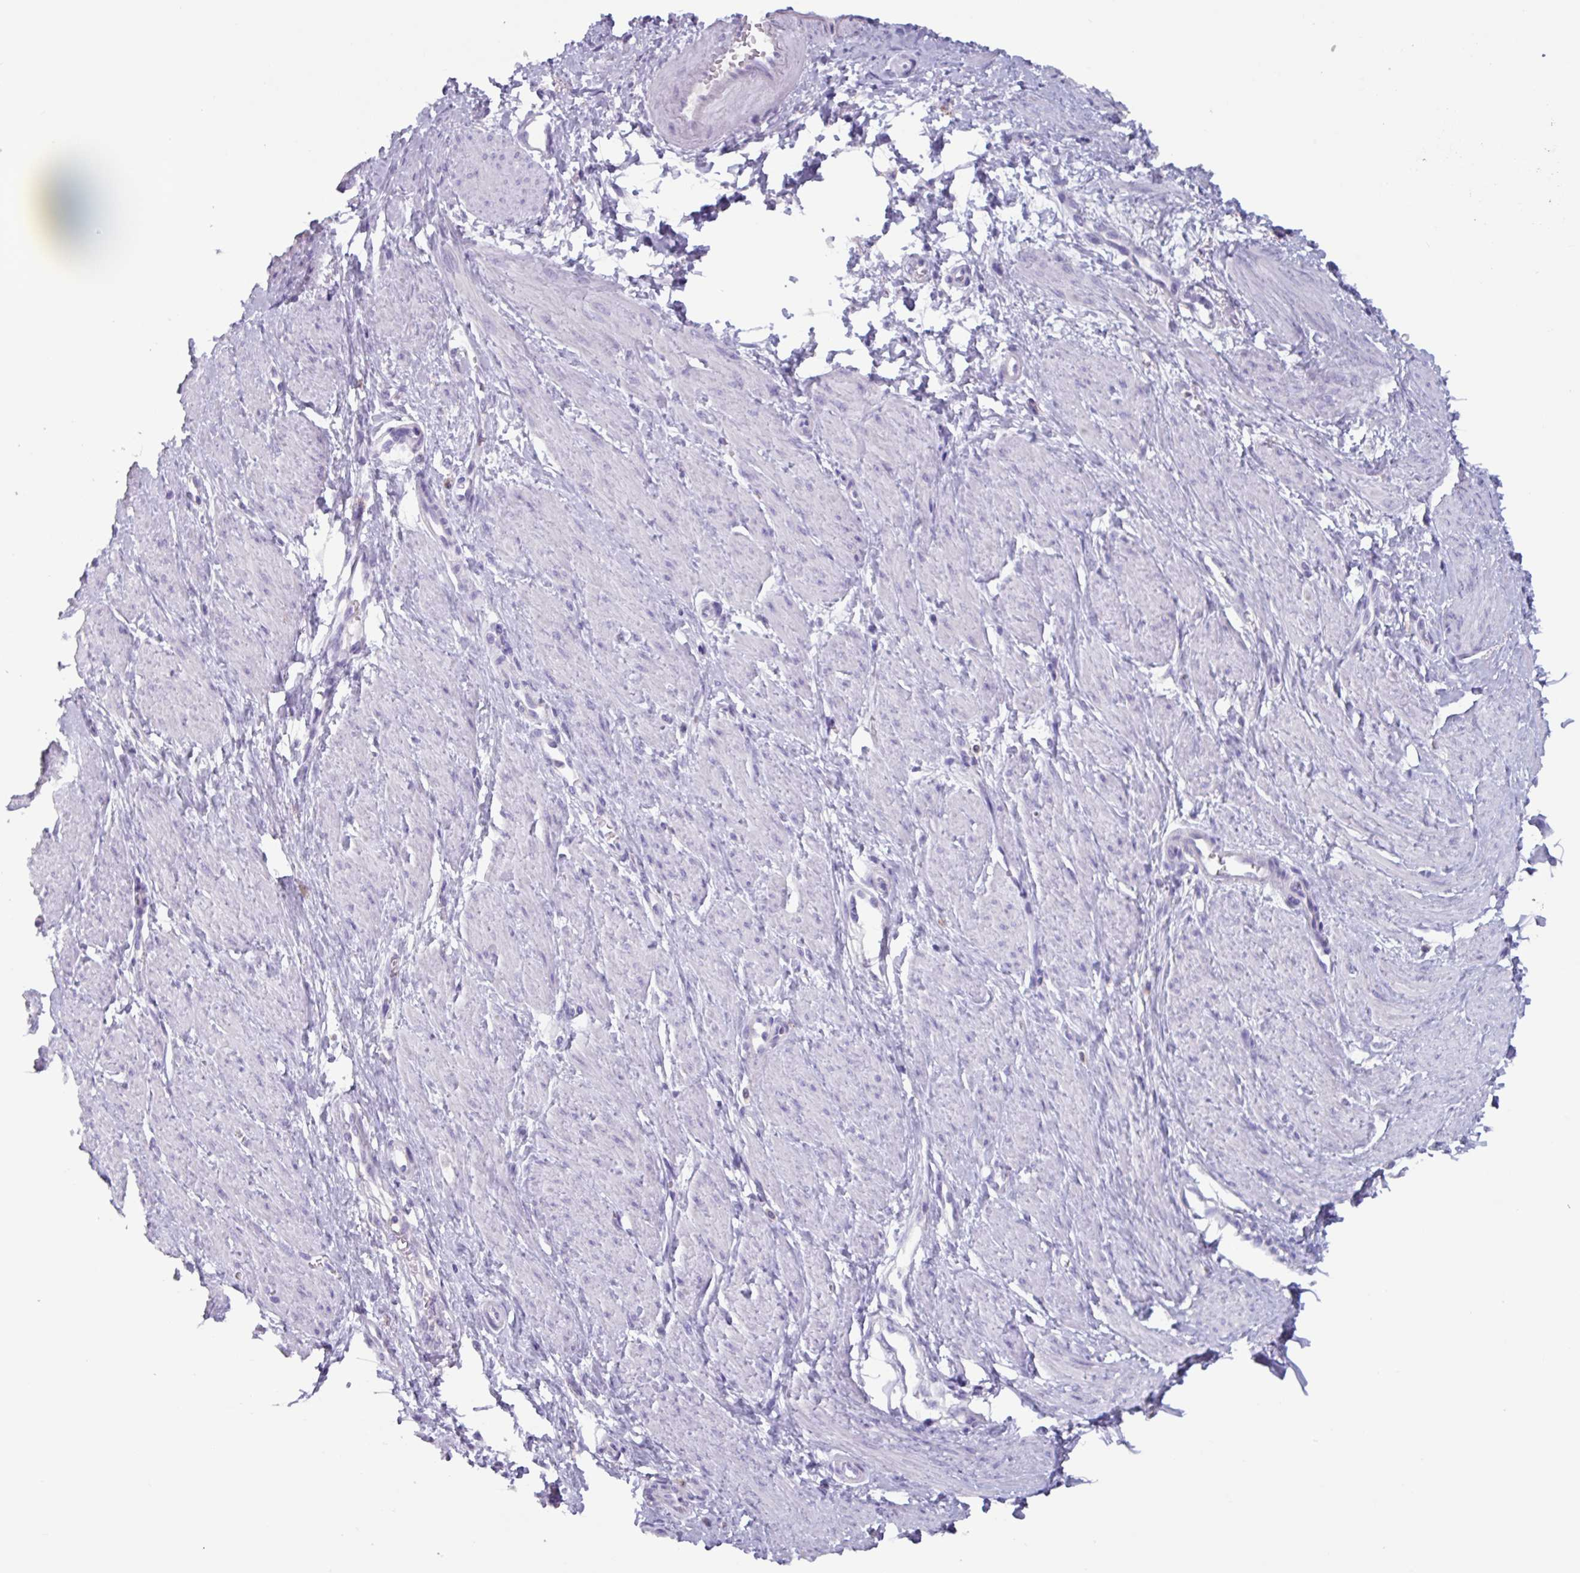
{"staining": {"intensity": "negative", "quantity": "none", "location": "none"}, "tissue": "smooth muscle", "cell_type": "Smooth muscle cells", "image_type": "normal", "snomed": [{"axis": "morphology", "description": "Normal tissue, NOS"}, {"axis": "topography", "description": "Smooth muscle"}, {"axis": "topography", "description": "Uterus"}], "caption": "IHC photomicrograph of unremarkable human smooth muscle stained for a protein (brown), which shows no staining in smooth muscle cells. Nuclei are stained in blue.", "gene": "OR2T10", "patient": {"sex": "female", "age": 39}}